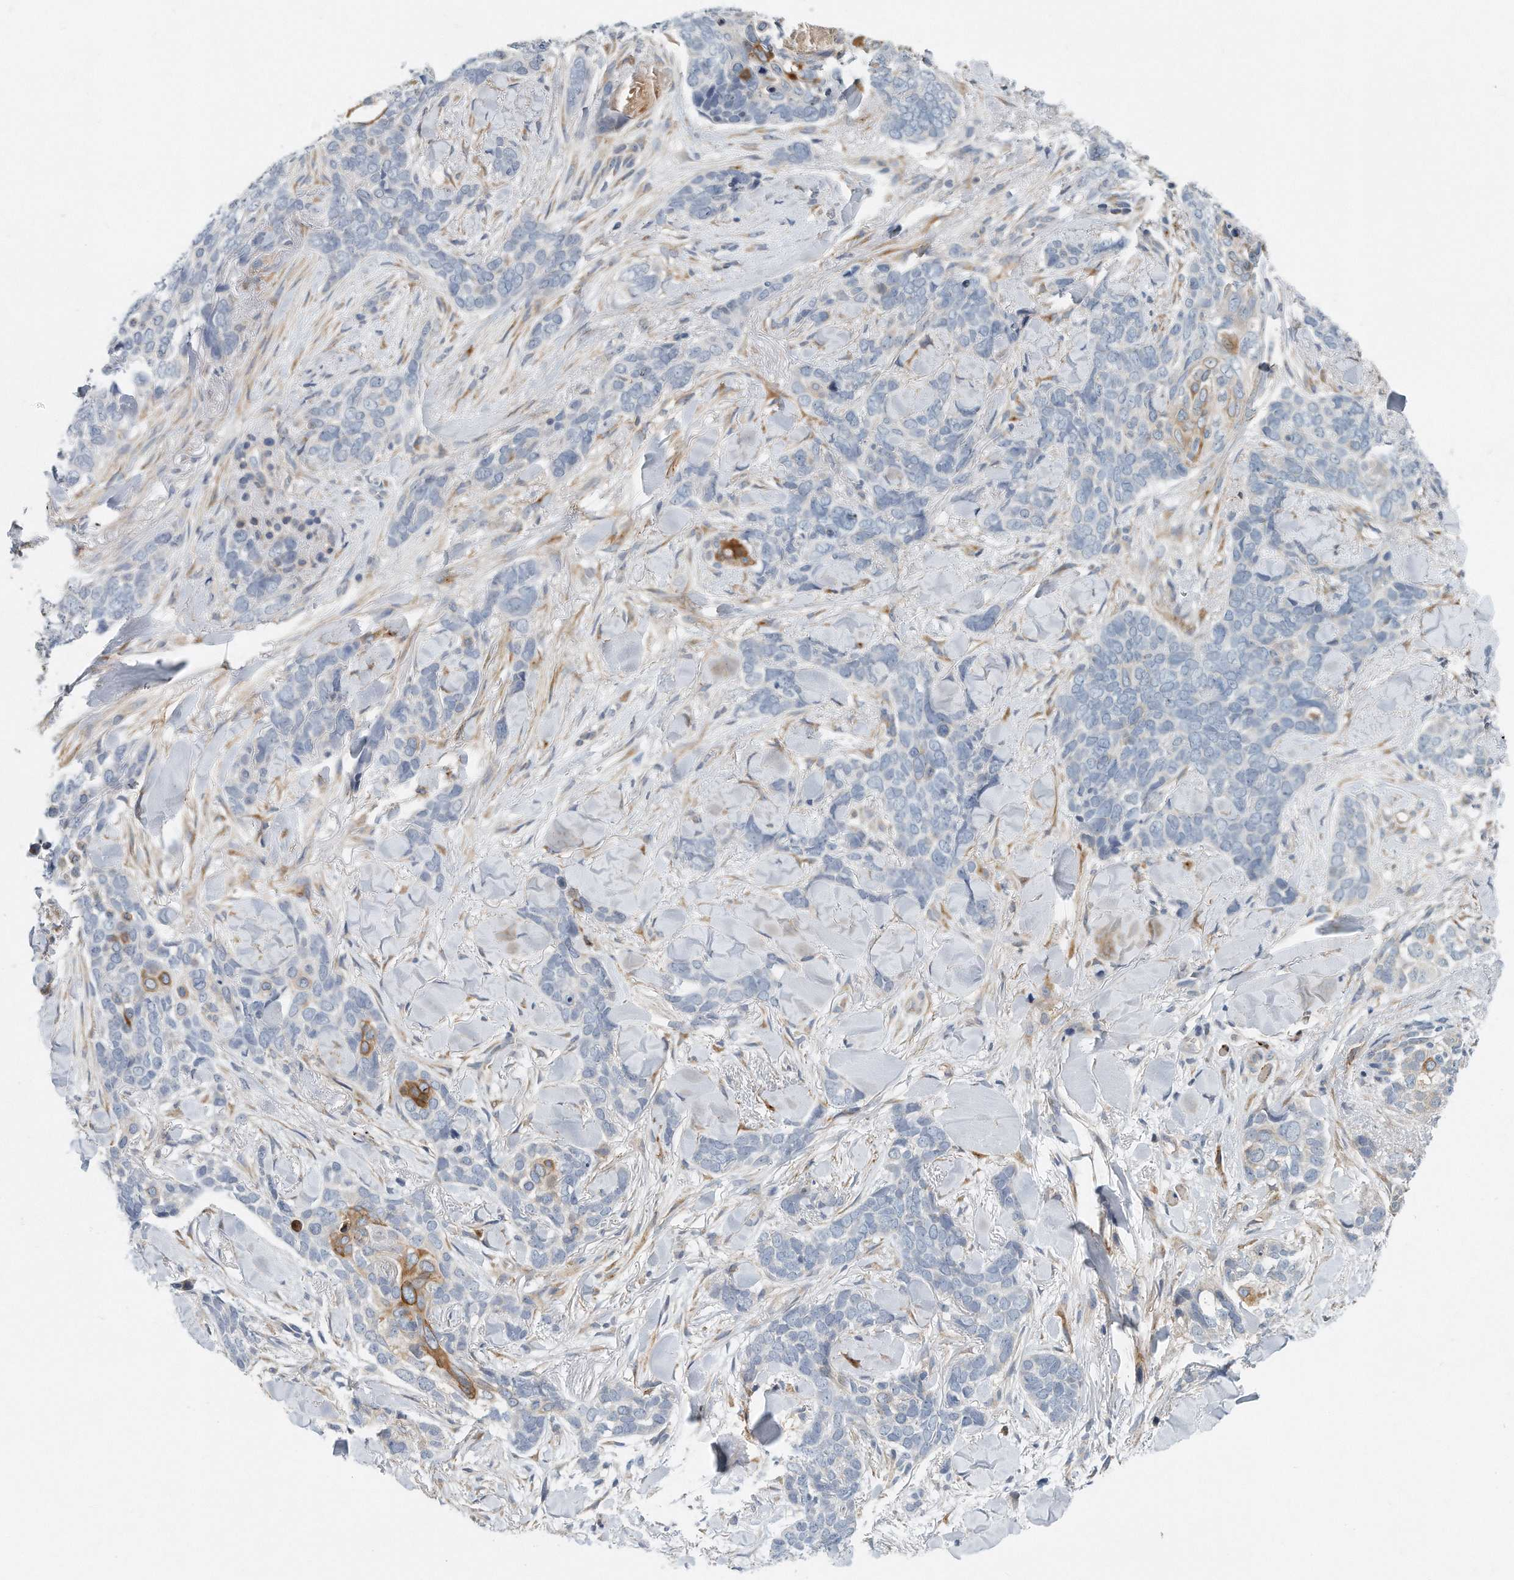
{"staining": {"intensity": "moderate", "quantity": "<25%", "location": "cytoplasmic/membranous"}, "tissue": "skin cancer", "cell_type": "Tumor cells", "image_type": "cancer", "snomed": [{"axis": "morphology", "description": "Basal cell carcinoma"}, {"axis": "topography", "description": "Skin"}], "caption": "About <25% of tumor cells in skin cancer (basal cell carcinoma) exhibit moderate cytoplasmic/membranous protein positivity as visualized by brown immunohistochemical staining.", "gene": "VLDLR", "patient": {"sex": "female", "age": 82}}